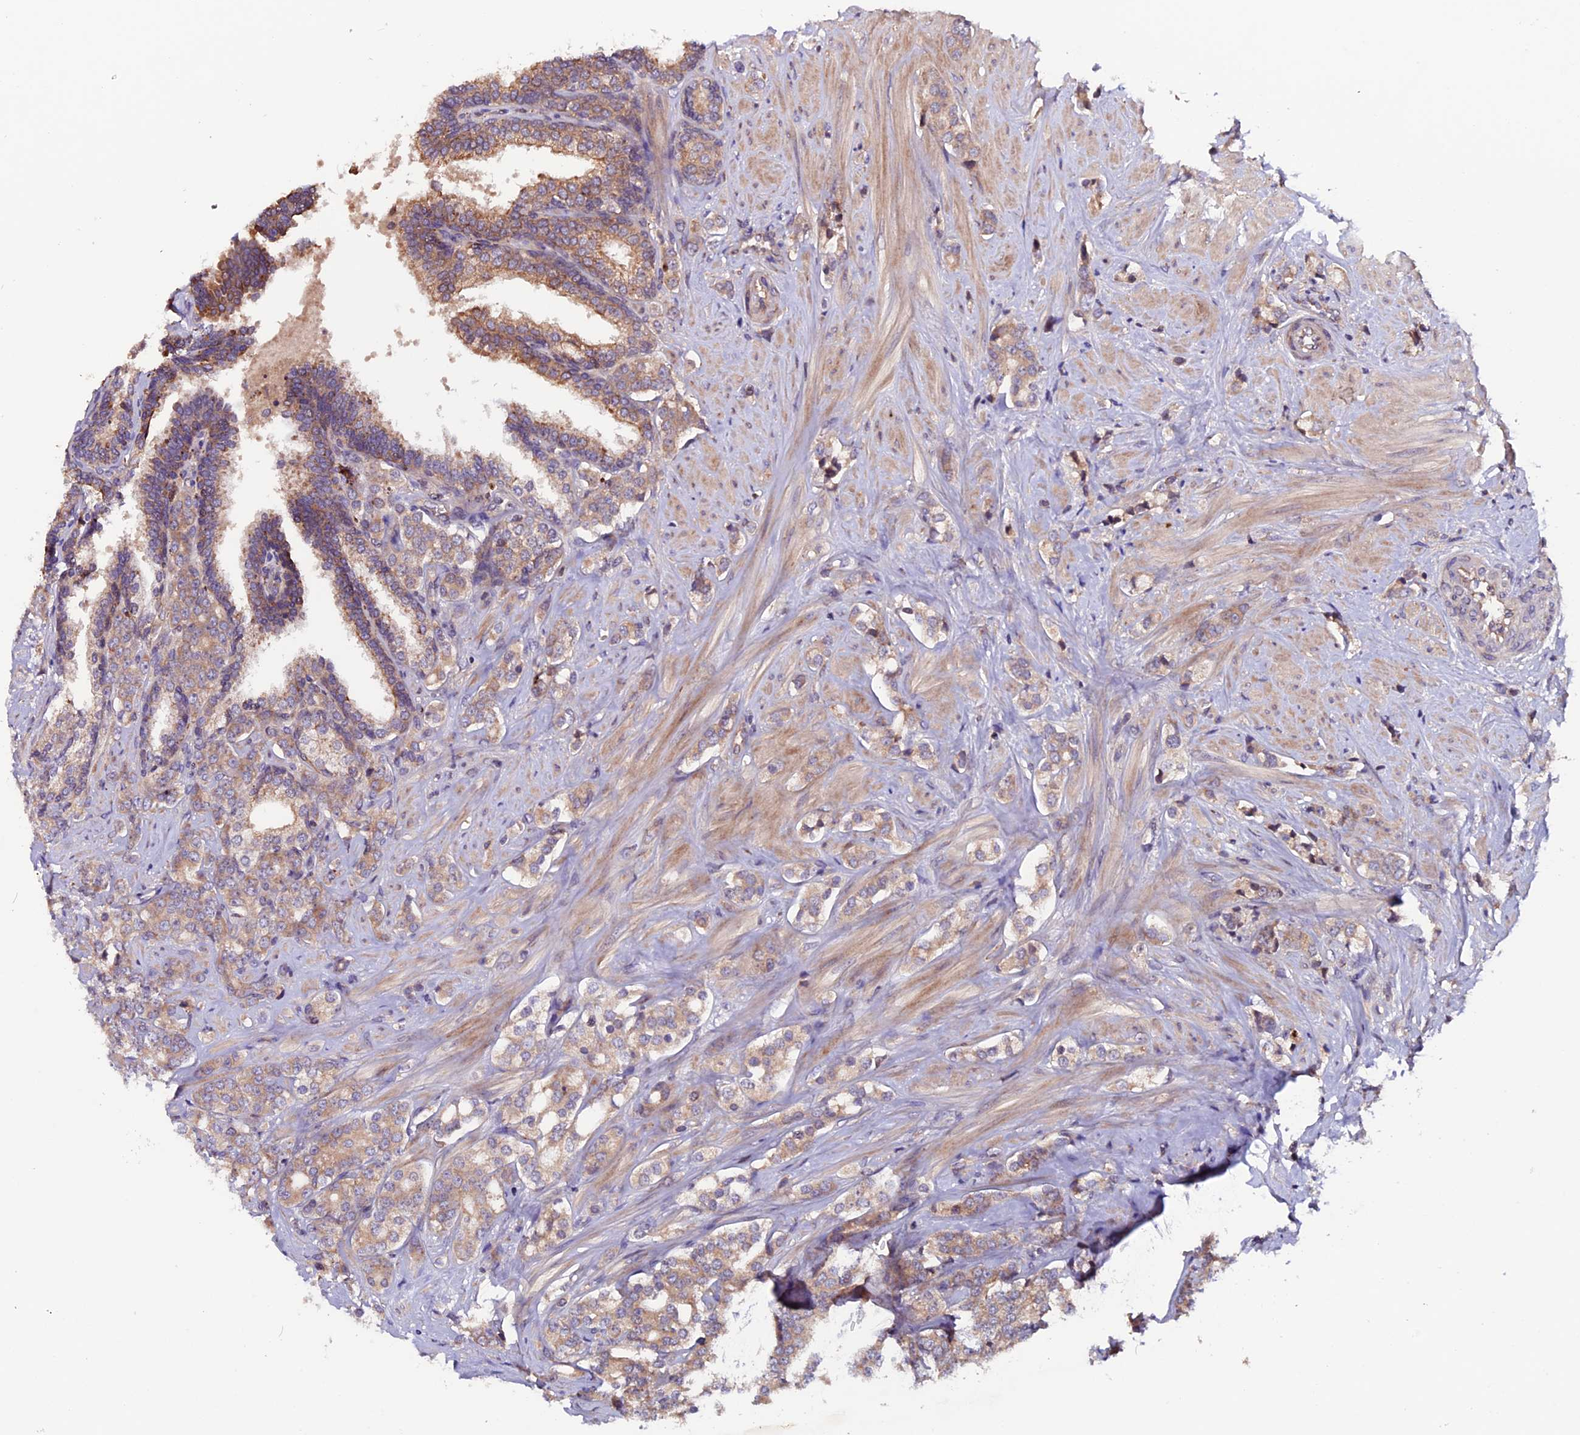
{"staining": {"intensity": "weak", "quantity": ">75%", "location": "cytoplasmic/membranous"}, "tissue": "prostate cancer", "cell_type": "Tumor cells", "image_type": "cancer", "snomed": [{"axis": "morphology", "description": "Adenocarcinoma, High grade"}, {"axis": "topography", "description": "Prostate"}], "caption": "Immunohistochemistry (IHC) of high-grade adenocarcinoma (prostate) shows low levels of weak cytoplasmic/membranous positivity in about >75% of tumor cells.", "gene": "ZNF598", "patient": {"sex": "male", "age": 62}}